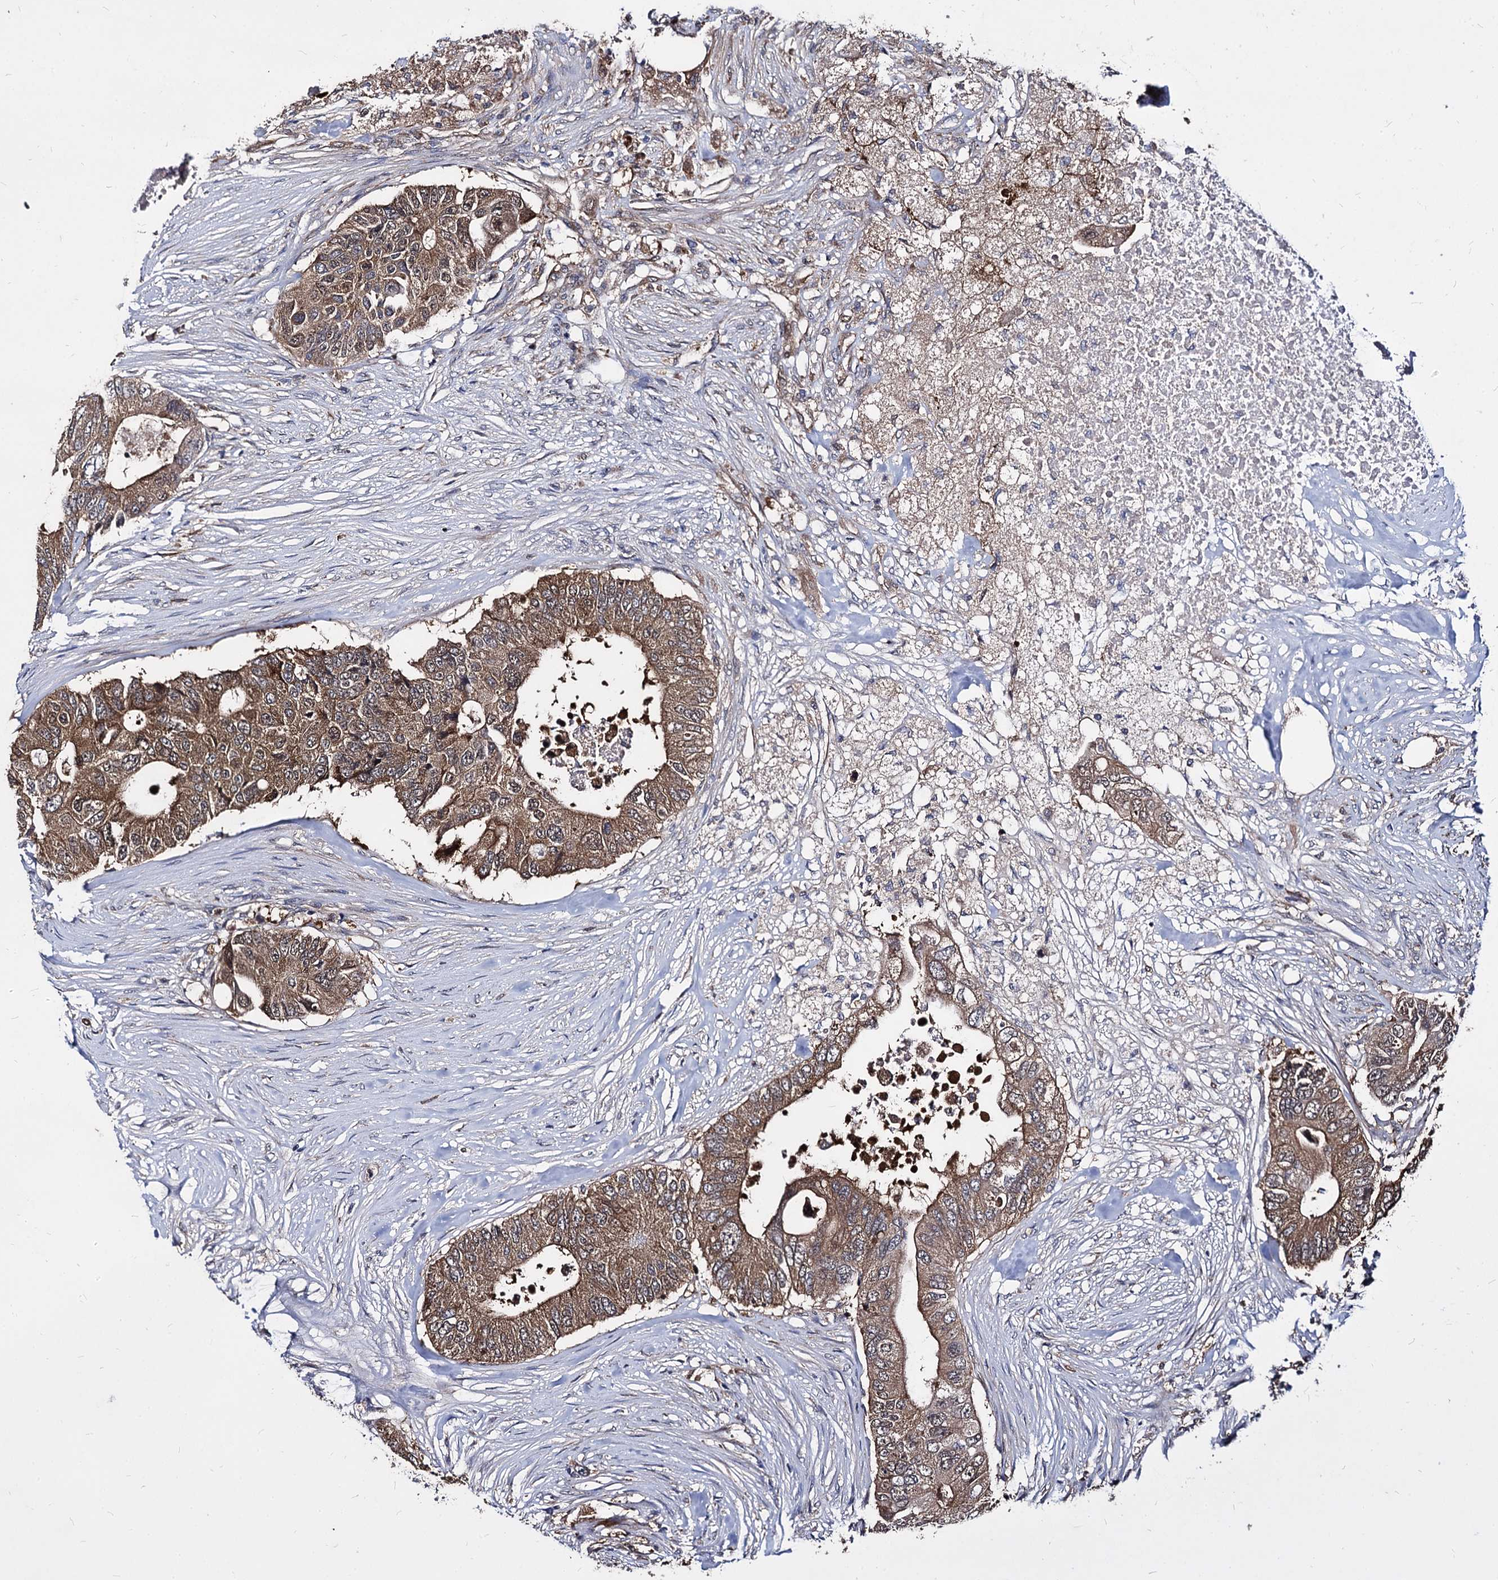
{"staining": {"intensity": "moderate", "quantity": ">75%", "location": "cytoplasmic/membranous"}, "tissue": "colorectal cancer", "cell_type": "Tumor cells", "image_type": "cancer", "snomed": [{"axis": "morphology", "description": "Adenocarcinoma, NOS"}, {"axis": "topography", "description": "Colon"}], "caption": "The photomicrograph exhibits a brown stain indicating the presence of a protein in the cytoplasmic/membranous of tumor cells in adenocarcinoma (colorectal). (DAB IHC with brightfield microscopy, high magnification).", "gene": "NME1", "patient": {"sex": "male", "age": 71}}